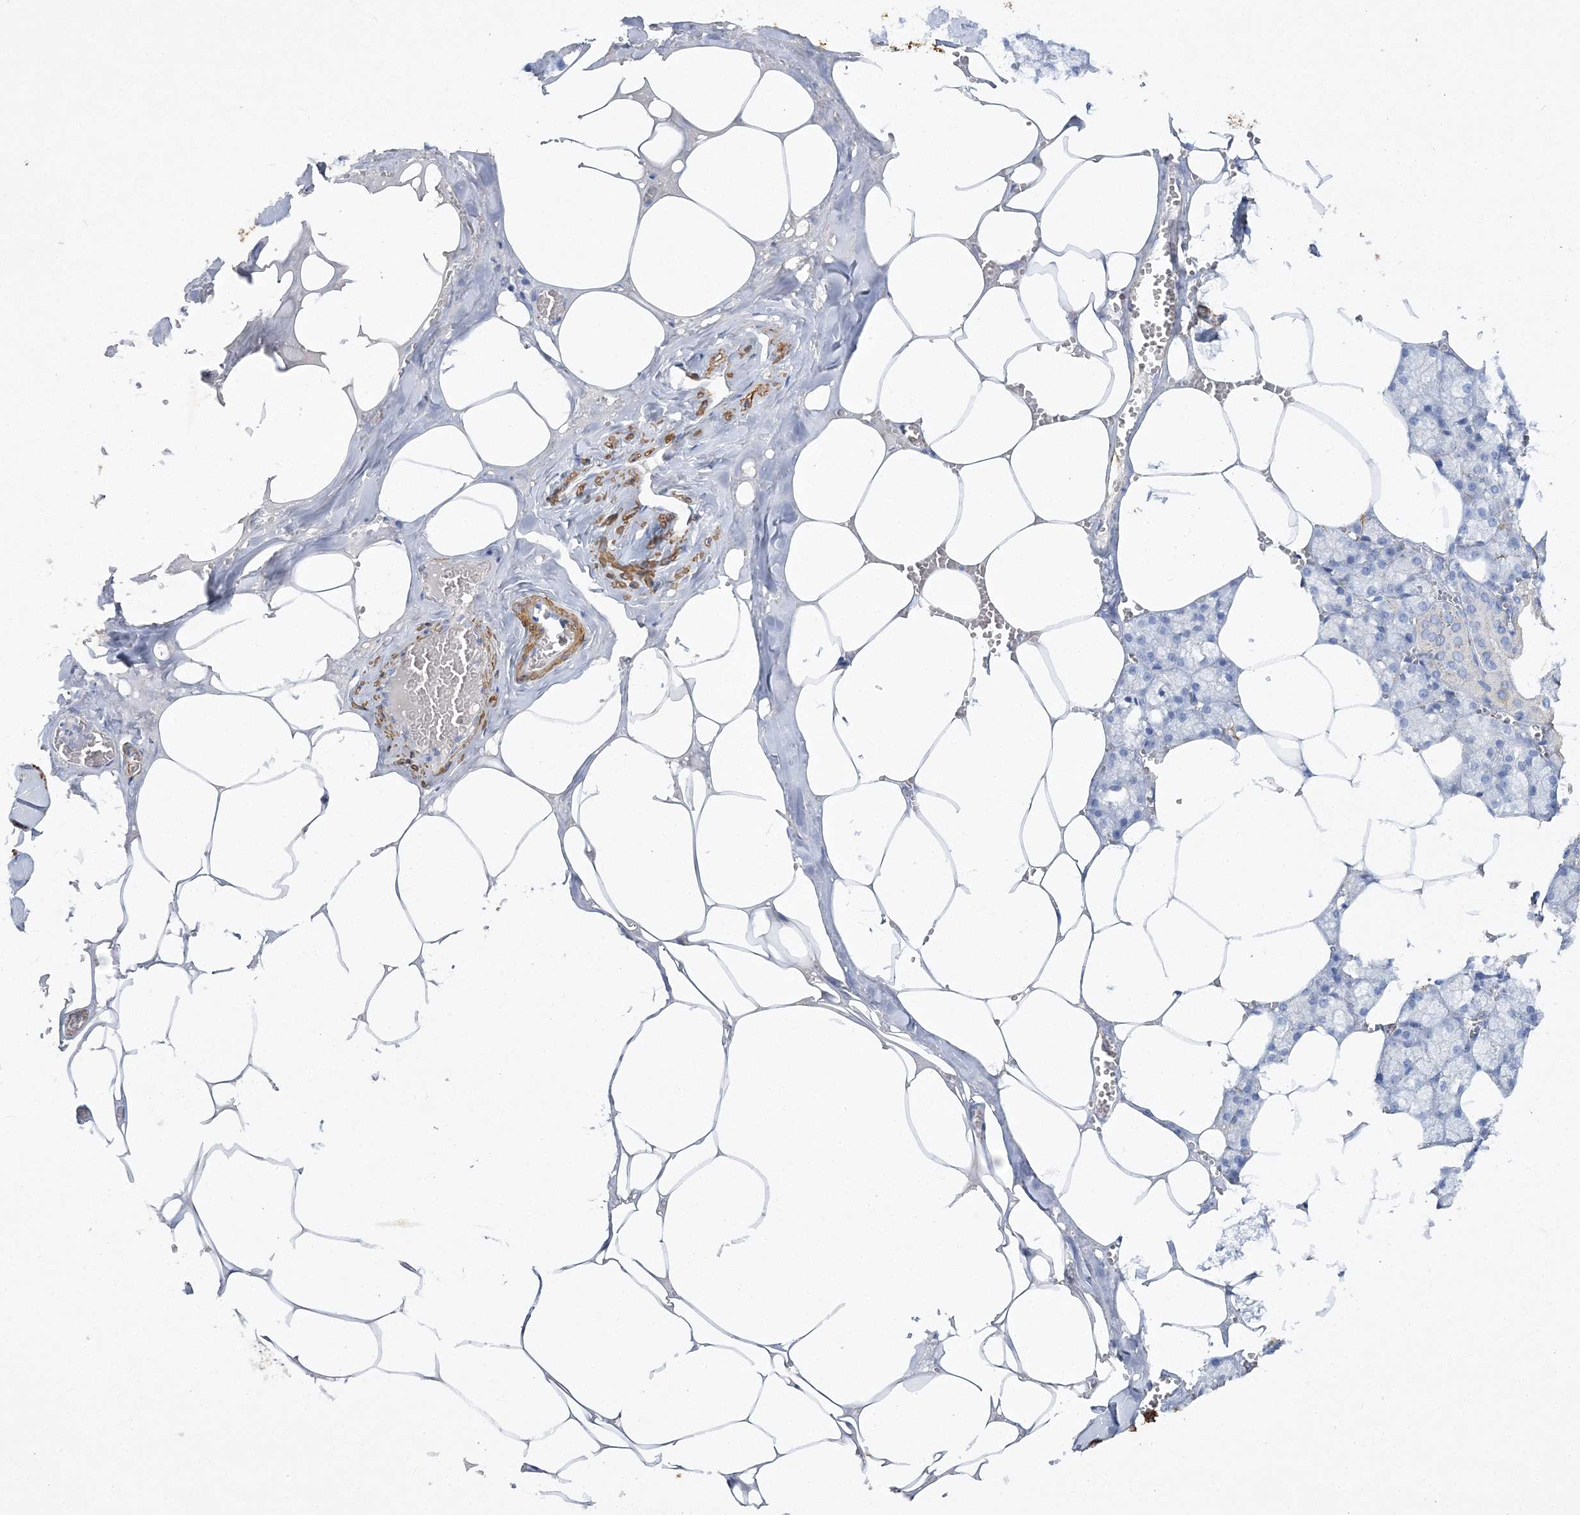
{"staining": {"intensity": "negative", "quantity": "none", "location": "none"}, "tissue": "salivary gland", "cell_type": "Glandular cells", "image_type": "normal", "snomed": [{"axis": "morphology", "description": "Normal tissue, NOS"}, {"axis": "topography", "description": "Salivary gland"}], "caption": "The histopathology image shows no staining of glandular cells in benign salivary gland. (Stains: DAB immunohistochemistry (IHC) with hematoxylin counter stain, Microscopy: brightfield microscopy at high magnification).", "gene": "RTN2", "patient": {"sex": "male", "age": 62}}